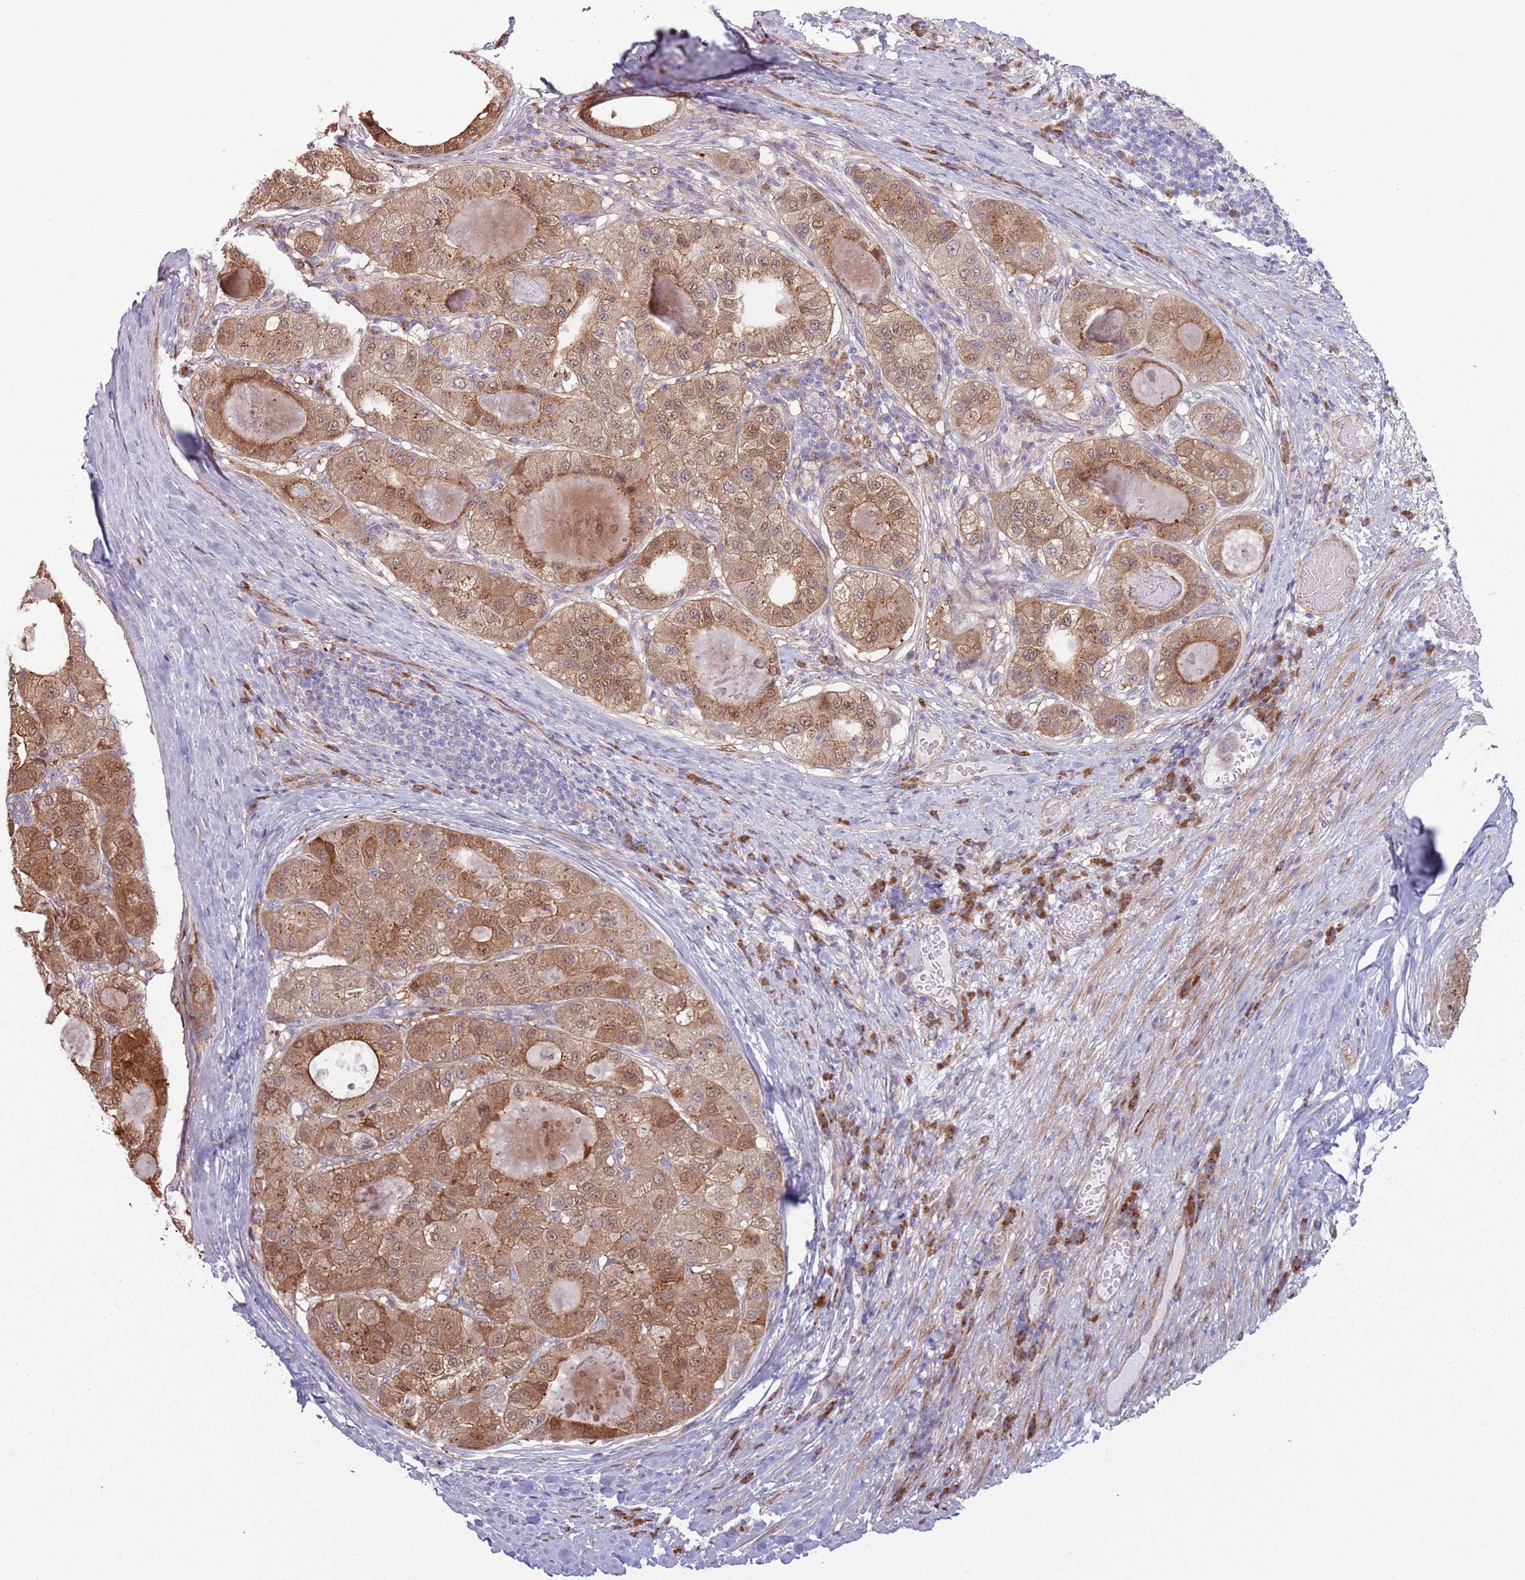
{"staining": {"intensity": "moderate", "quantity": ">75%", "location": "cytoplasmic/membranous,nuclear"}, "tissue": "liver cancer", "cell_type": "Tumor cells", "image_type": "cancer", "snomed": [{"axis": "morphology", "description": "Carcinoma, Hepatocellular, NOS"}, {"axis": "topography", "description": "Liver"}], "caption": "IHC histopathology image of liver hepatocellular carcinoma stained for a protein (brown), which reveals medium levels of moderate cytoplasmic/membranous and nuclear staining in about >75% of tumor cells.", "gene": "CCDC150", "patient": {"sex": "male", "age": 80}}